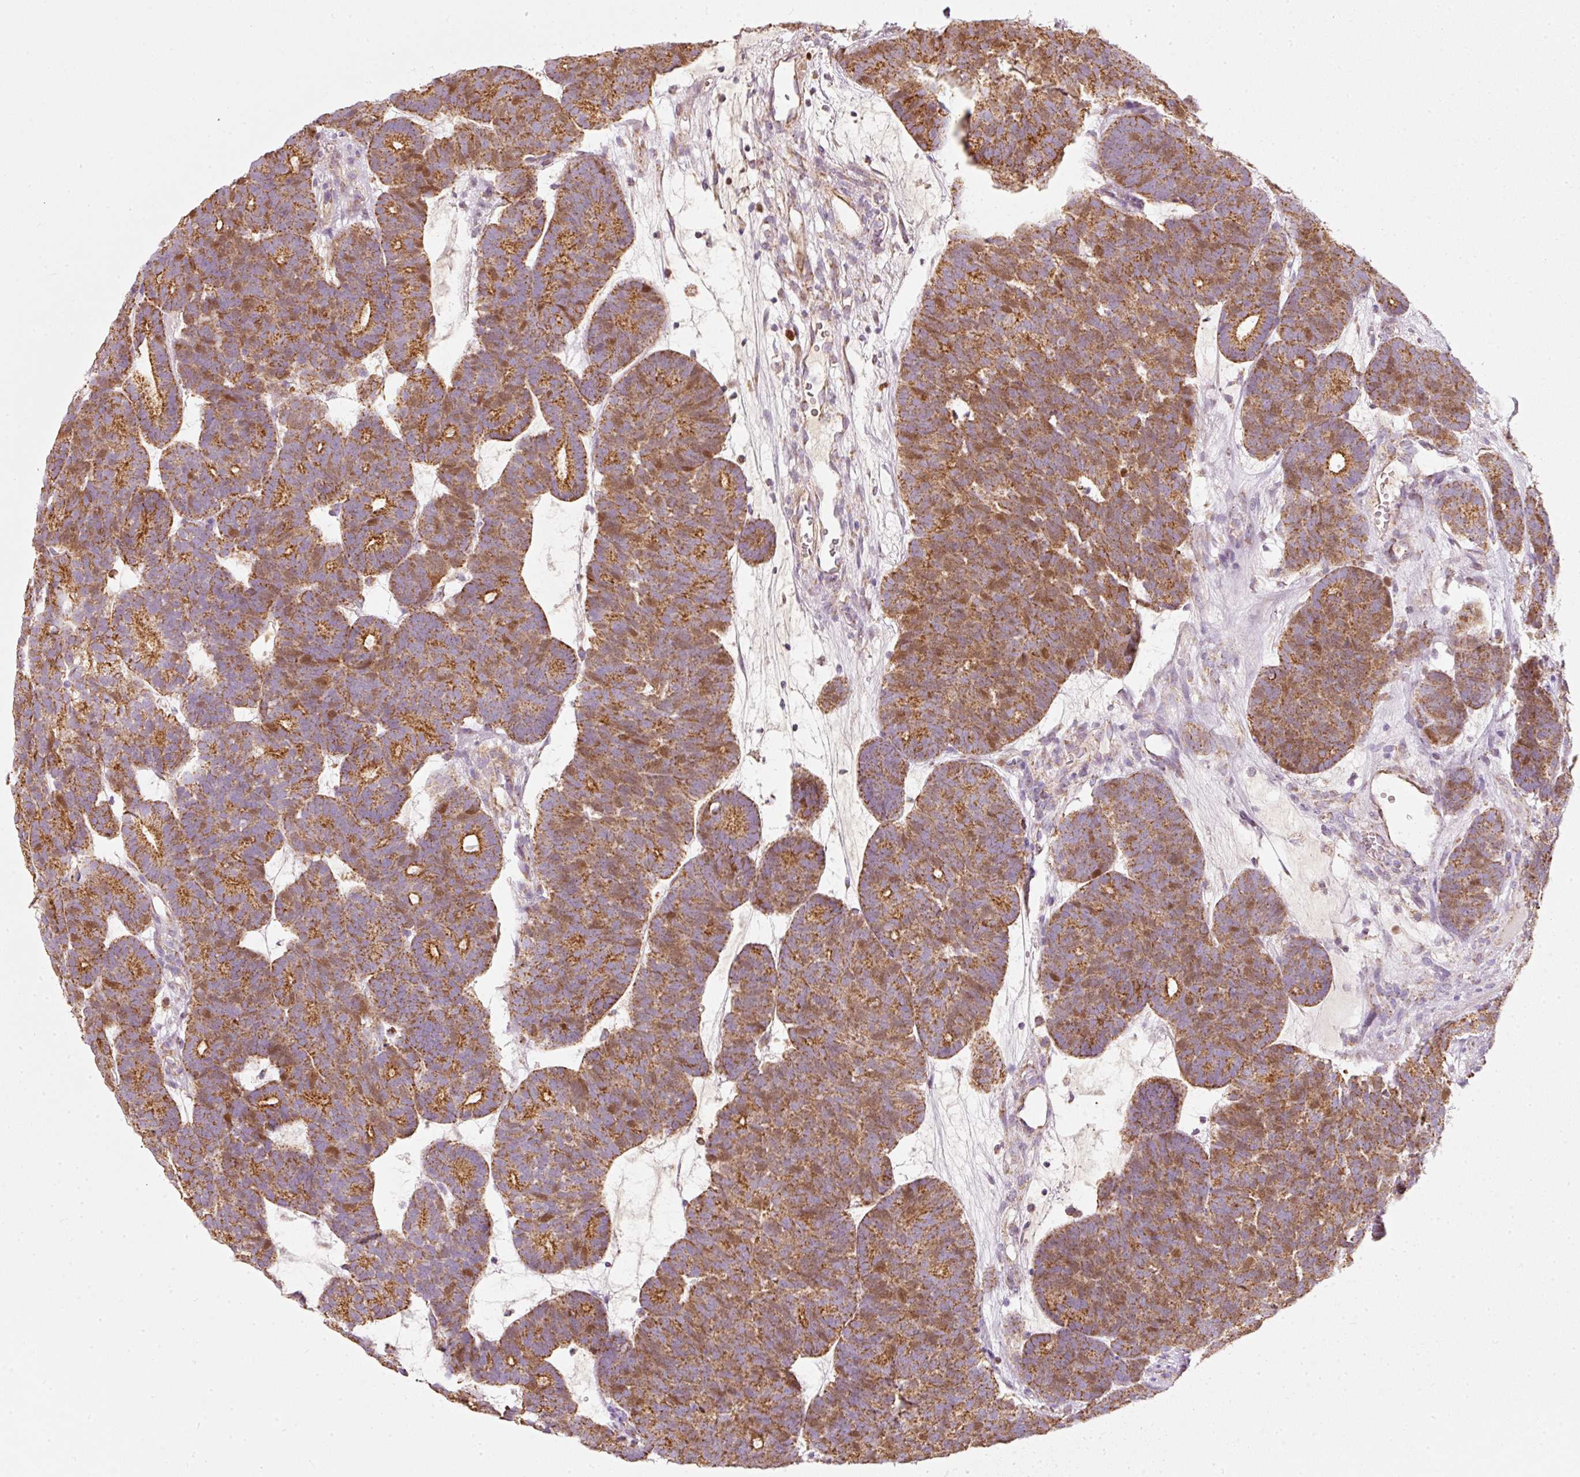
{"staining": {"intensity": "moderate", "quantity": ">75%", "location": "cytoplasmic/membranous,nuclear"}, "tissue": "head and neck cancer", "cell_type": "Tumor cells", "image_type": "cancer", "snomed": [{"axis": "morphology", "description": "Adenocarcinoma, NOS"}, {"axis": "topography", "description": "Head-Neck"}], "caption": "Immunohistochemical staining of head and neck cancer (adenocarcinoma) displays moderate cytoplasmic/membranous and nuclear protein expression in approximately >75% of tumor cells.", "gene": "DUT", "patient": {"sex": "female", "age": 81}}